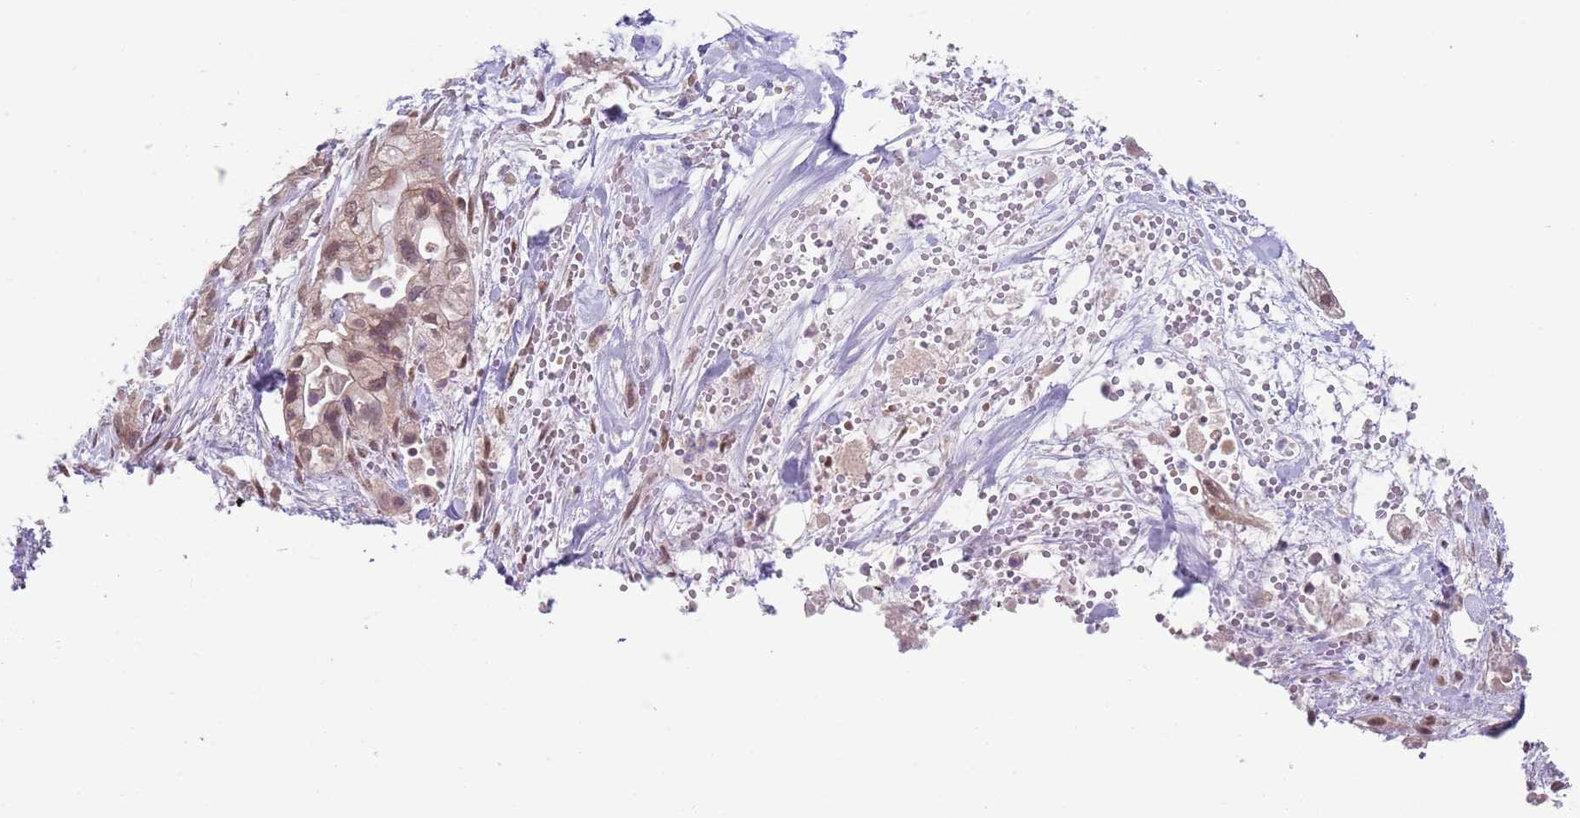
{"staining": {"intensity": "weak", "quantity": ">75%", "location": "cytoplasmic/membranous,nuclear"}, "tissue": "pancreatic cancer", "cell_type": "Tumor cells", "image_type": "cancer", "snomed": [{"axis": "morphology", "description": "Adenocarcinoma, NOS"}, {"axis": "topography", "description": "Pancreas"}], "caption": "Tumor cells demonstrate weak cytoplasmic/membranous and nuclear positivity in about >75% of cells in pancreatic cancer.", "gene": "TM2D1", "patient": {"sex": "male", "age": 44}}